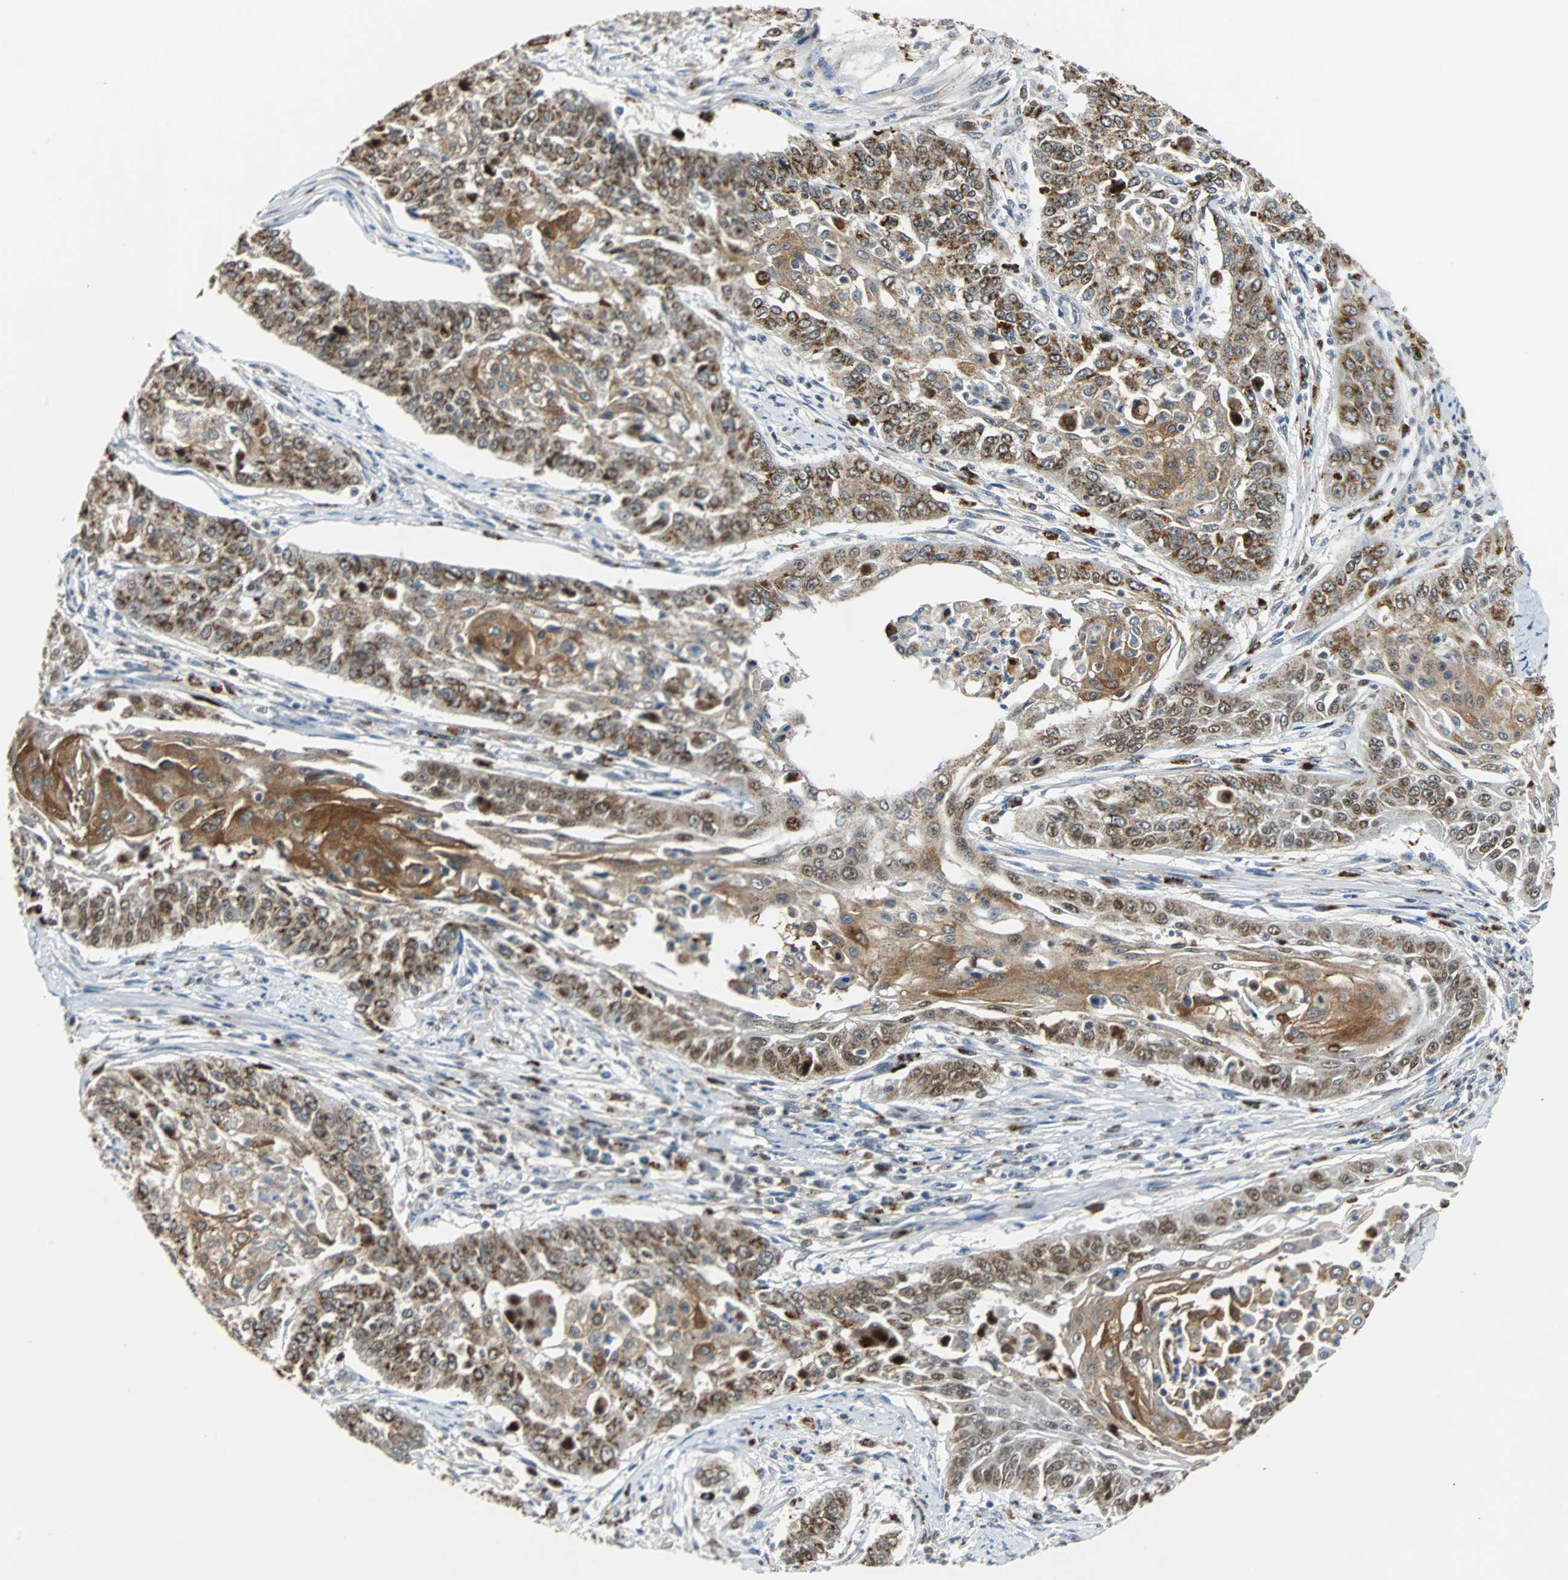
{"staining": {"intensity": "moderate", "quantity": ">75%", "location": "cytoplasmic/membranous,nuclear"}, "tissue": "cervical cancer", "cell_type": "Tumor cells", "image_type": "cancer", "snomed": [{"axis": "morphology", "description": "Squamous cell carcinoma, NOS"}, {"axis": "topography", "description": "Cervix"}], "caption": "High-power microscopy captured an IHC micrograph of squamous cell carcinoma (cervical), revealing moderate cytoplasmic/membranous and nuclear positivity in about >75% of tumor cells. The staining was performed using DAB, with brown indicating positive protein expression. Nuclei are stained blue with hematoxylin.", "gene": "HLX", "patient": {"sex": "female", "age": 33}}